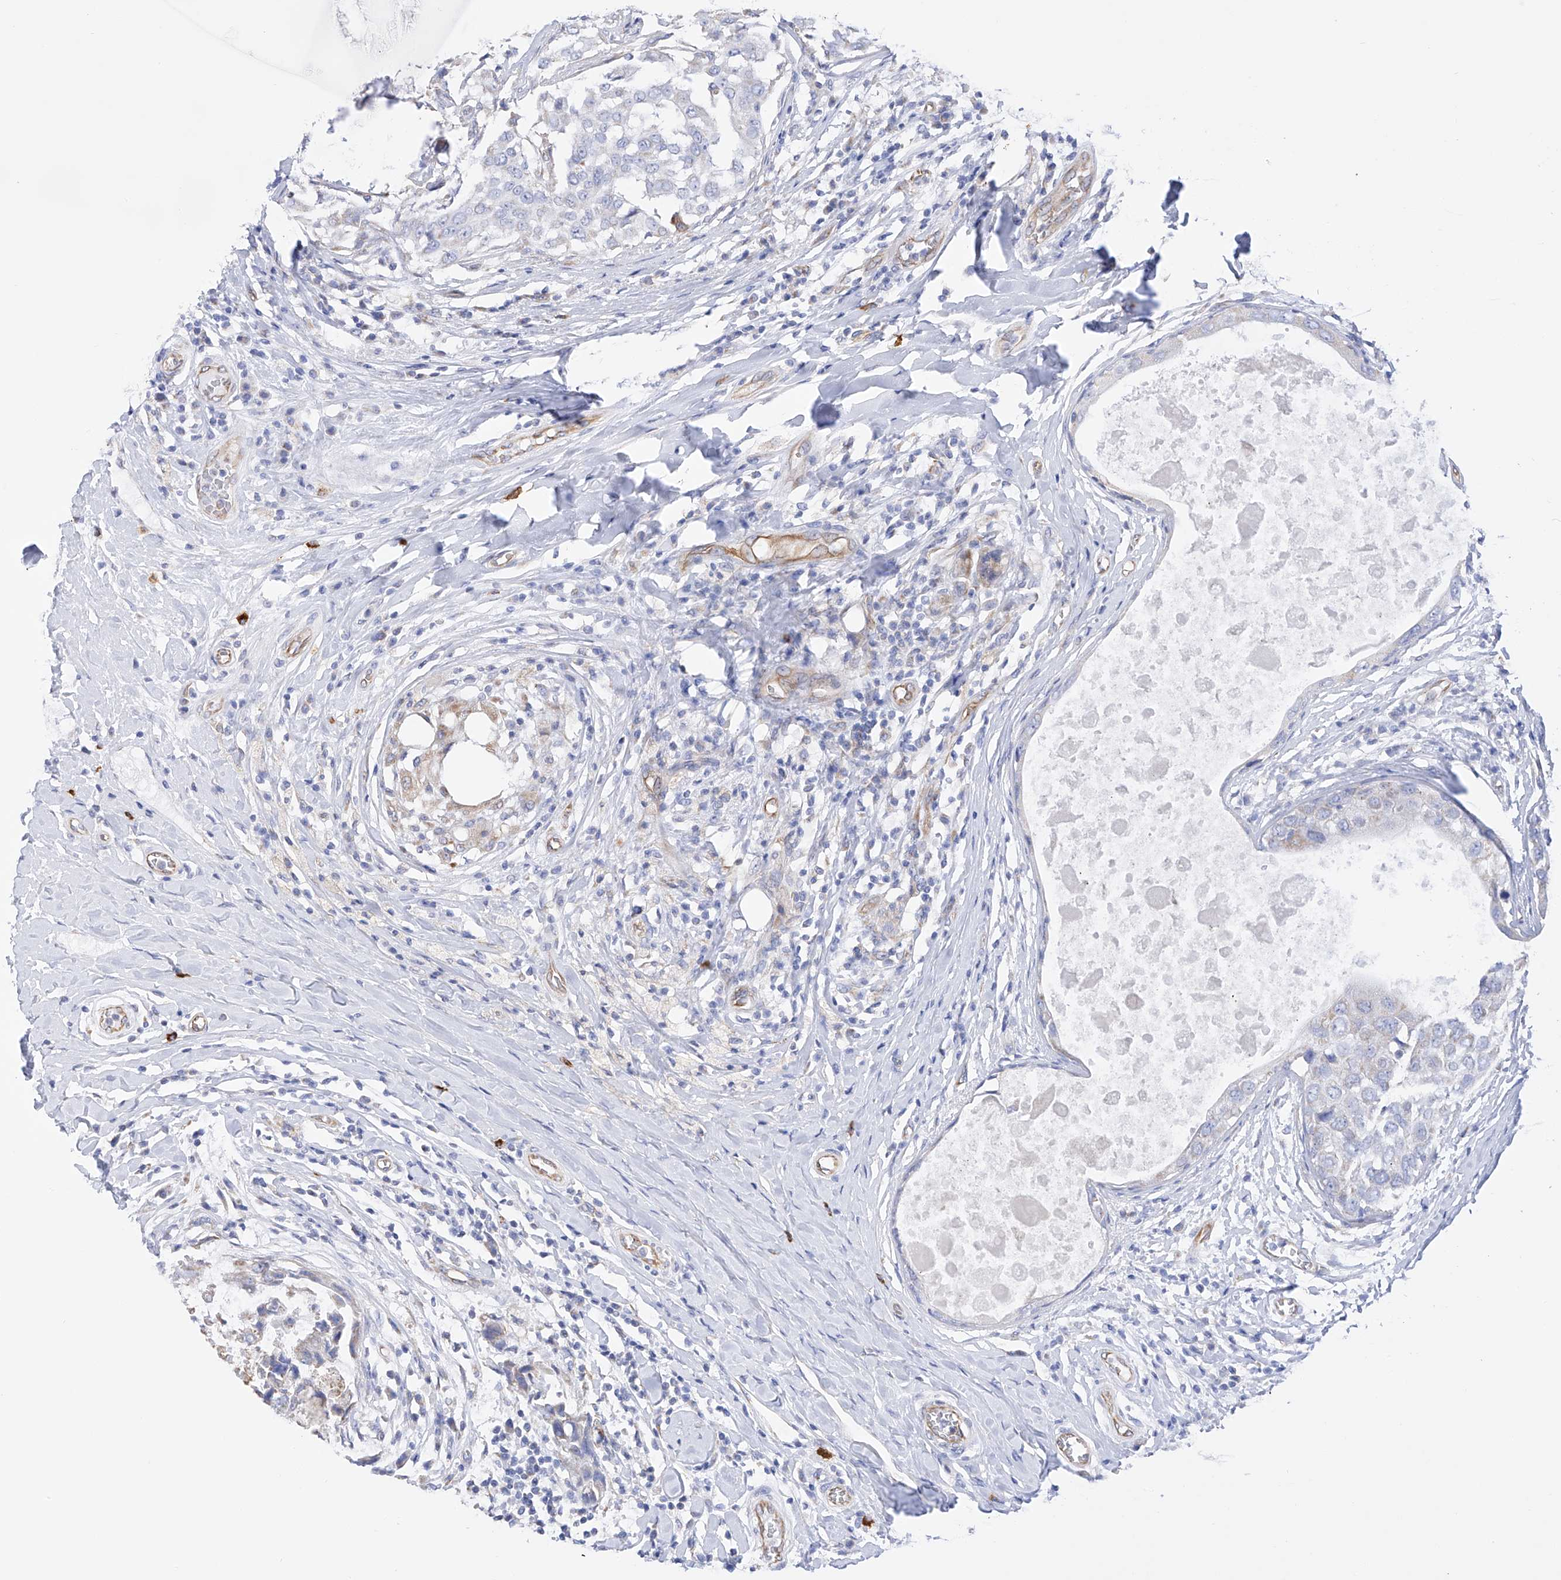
{"staining": {"intensity": "negative", "quantity": "none", "location": "none"}, "tissue": "breast cancer", "cell_type": "Tumor cells", "image_type": "cancer", "snomed": [{"axis": "morphology", "description": "Duct carcinoma"}, {"axis": "topography", "description": "Breast"}], "caption": "IHC histopathology image of breast cancer (invasive ductal carcinoma) stained for a protein (brown), which displays no expression in tumor cells.", "gene": "FLG", "patient": {"sex": "female", "age": 27}}